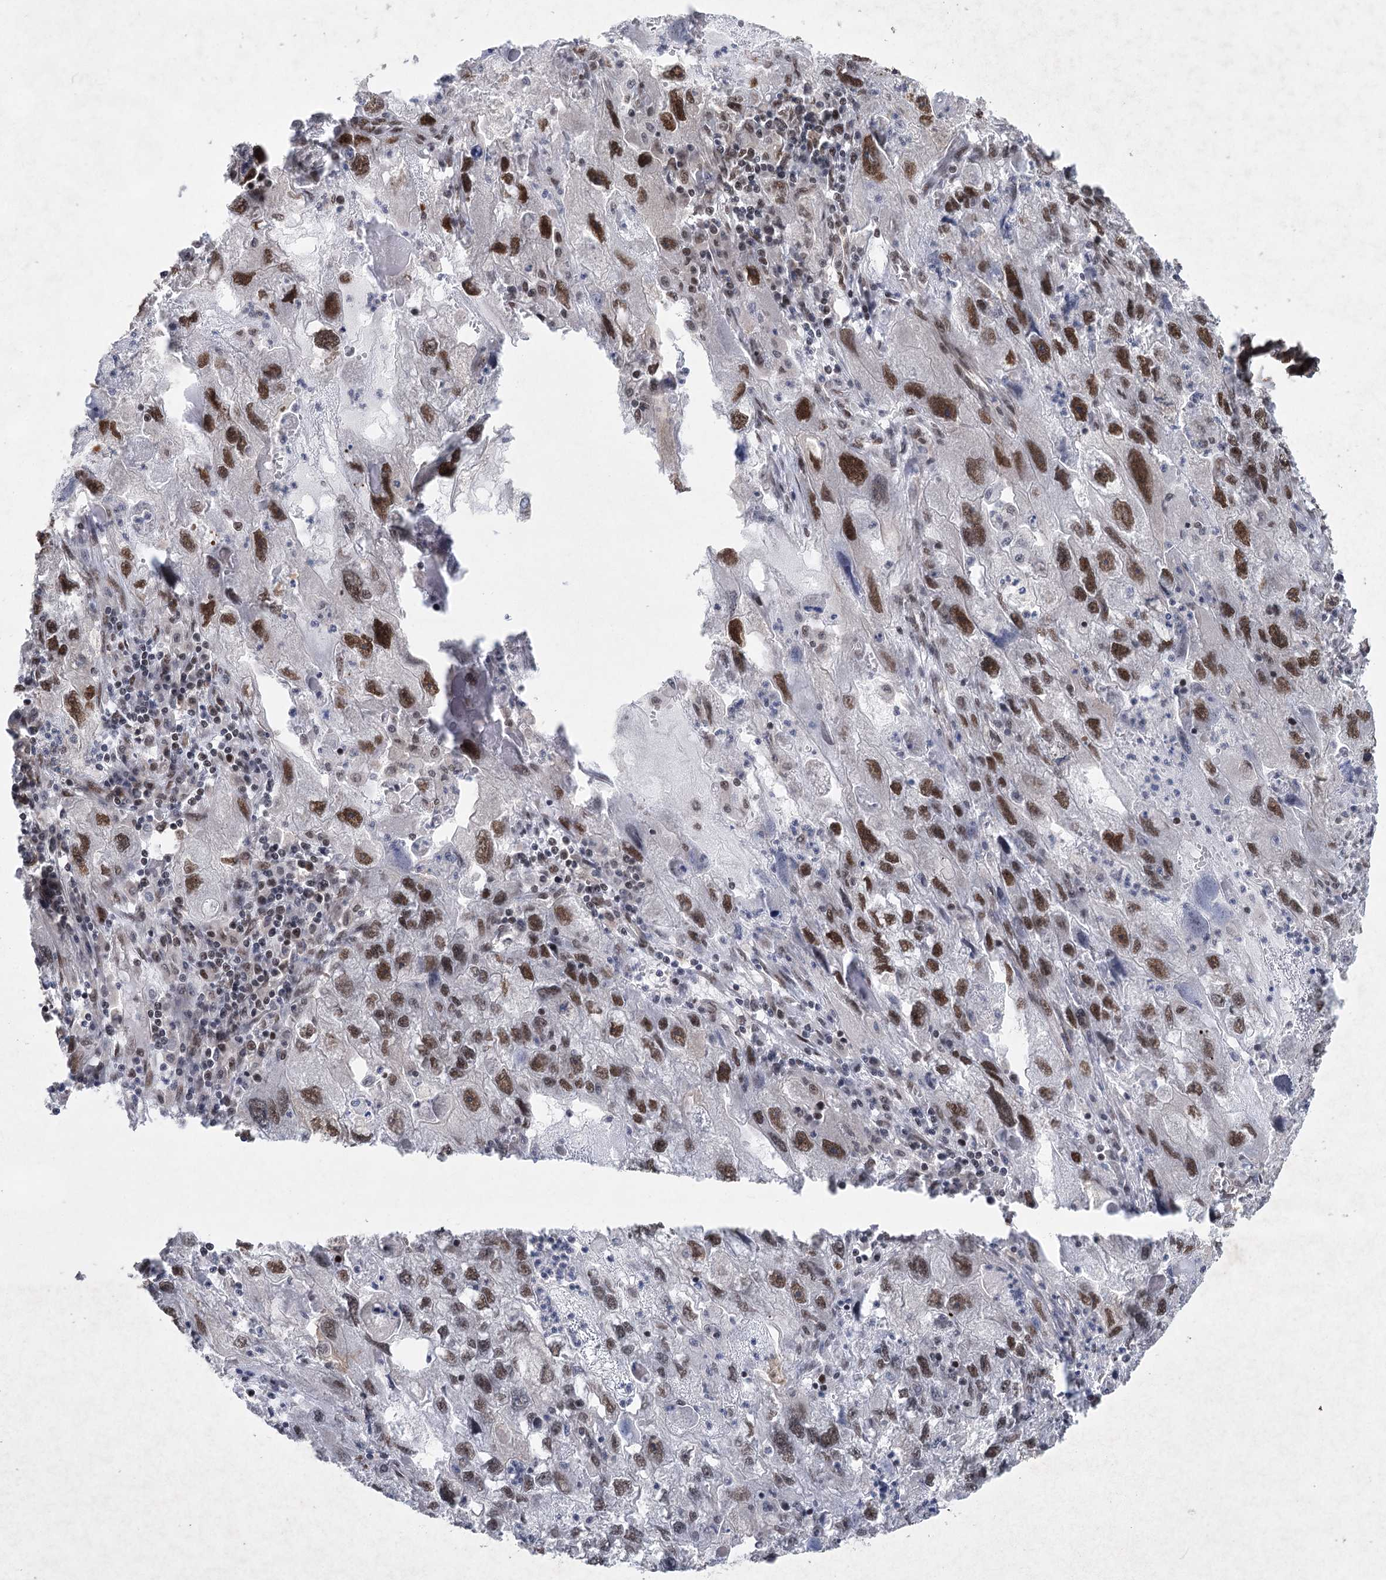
{"staining": {"intensity": "moderate", "quantity": "25%-75%", "location": "nuclear"}, "tissue": "endometrial cancer", "cell_type": "Tumor cells", "image_type": "cancer", "snomed": [{"axis": "morphology", "description": "Adenocarcinoma, NOS"}, {"axis": "topography", "description": "Endometrium"}], "caption": "Protein positivity by immunohistochemistry (IHC) reveals moderate nuclear positivity in approximately 25%-75% of tumor cells in adenocarcinoma (endometrial).", "gene": "ZCCHC8", "patient": {"sex": "female", "age": 49}}